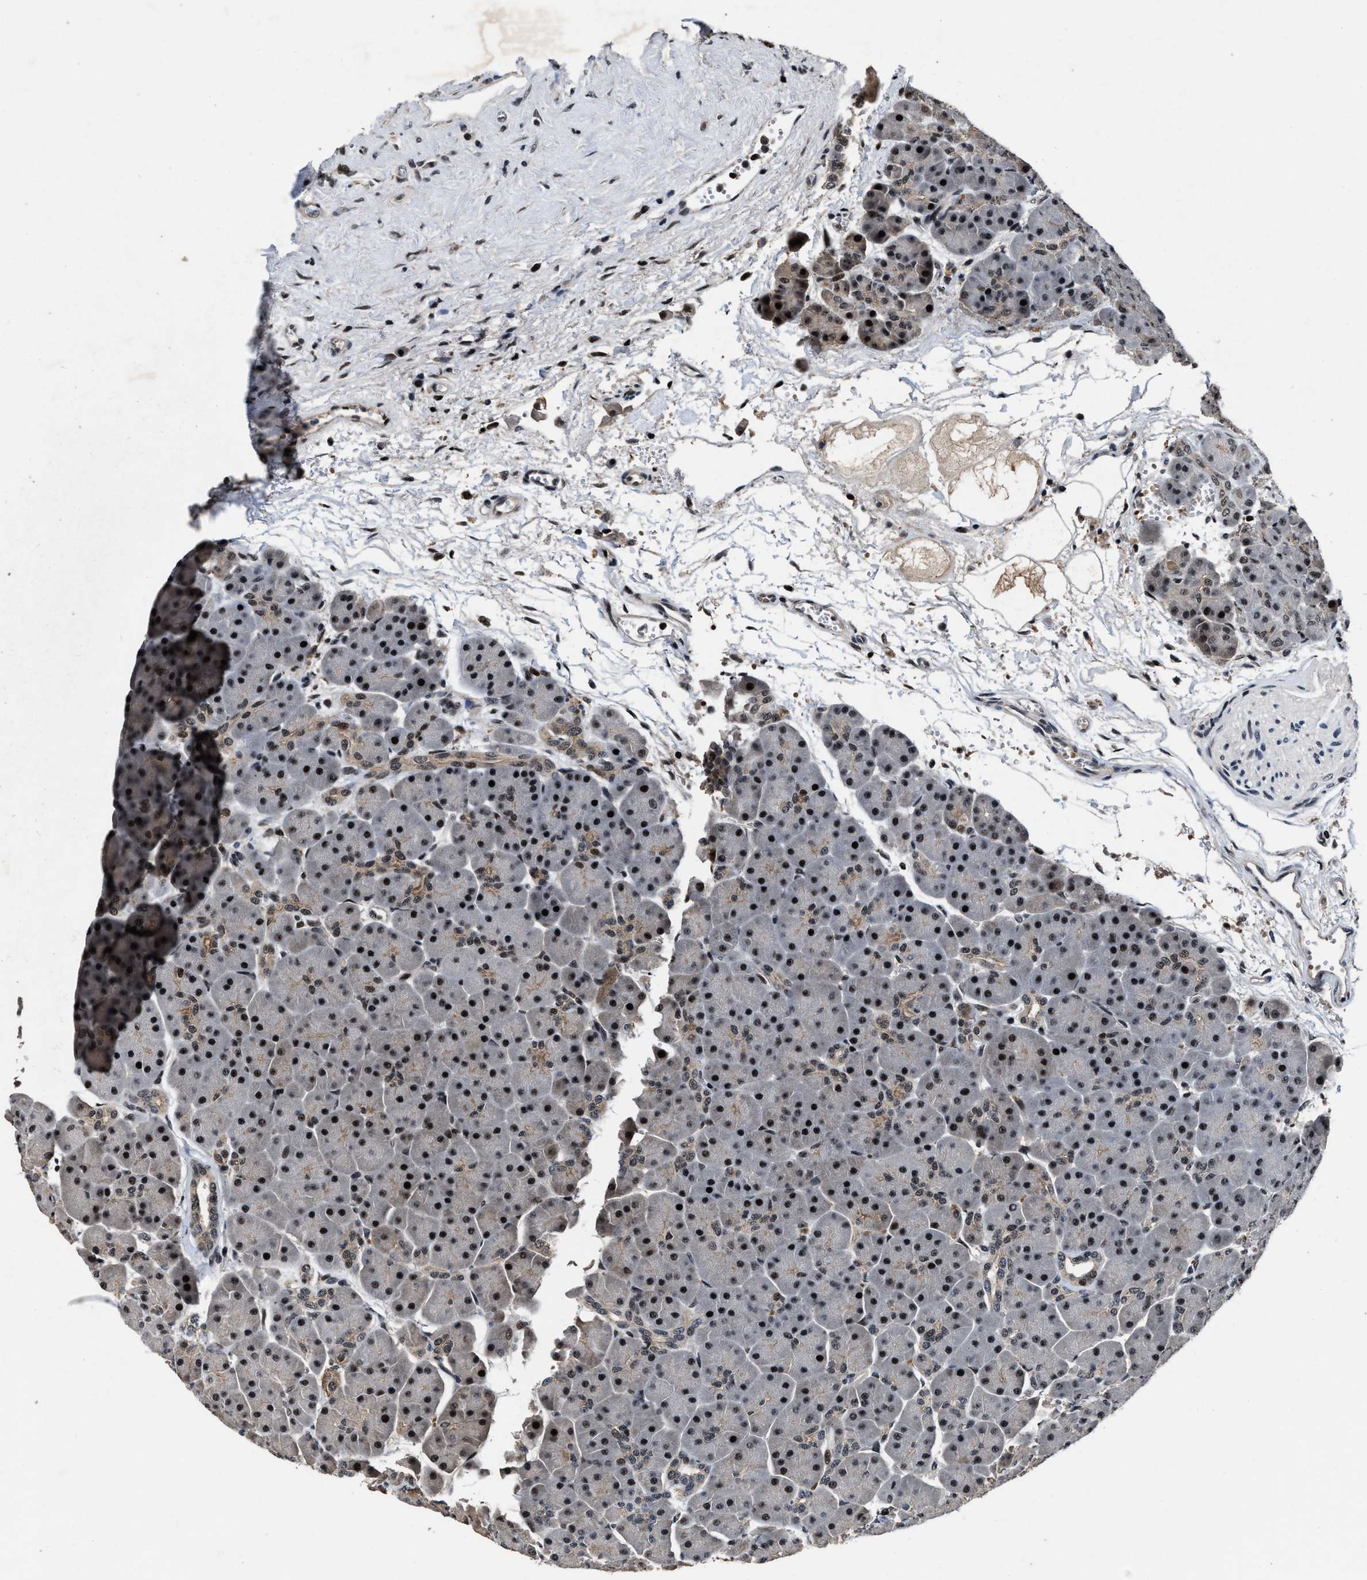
{"staining": {"intensity": "strong", "quantity": ">75%", "location": "nuclear"}, "tissue": "pancreas", "cell_type": "Exocrine glandular cells", "image_type": "normal", "snomed": [{"axis": "morphology", "description": "Normal tissue, NOS"}, {"axis": "topography", "description": "Pancreas"}], "caption": "Immunohistochemistry image of benign pancreas stained for a protein (brown), which exhibits high levels of strong nuclear positivity in about >75% of exocrine glandular cells.", "gene": "ZNF233", "patient": {"sex": "male", "age": 66}}